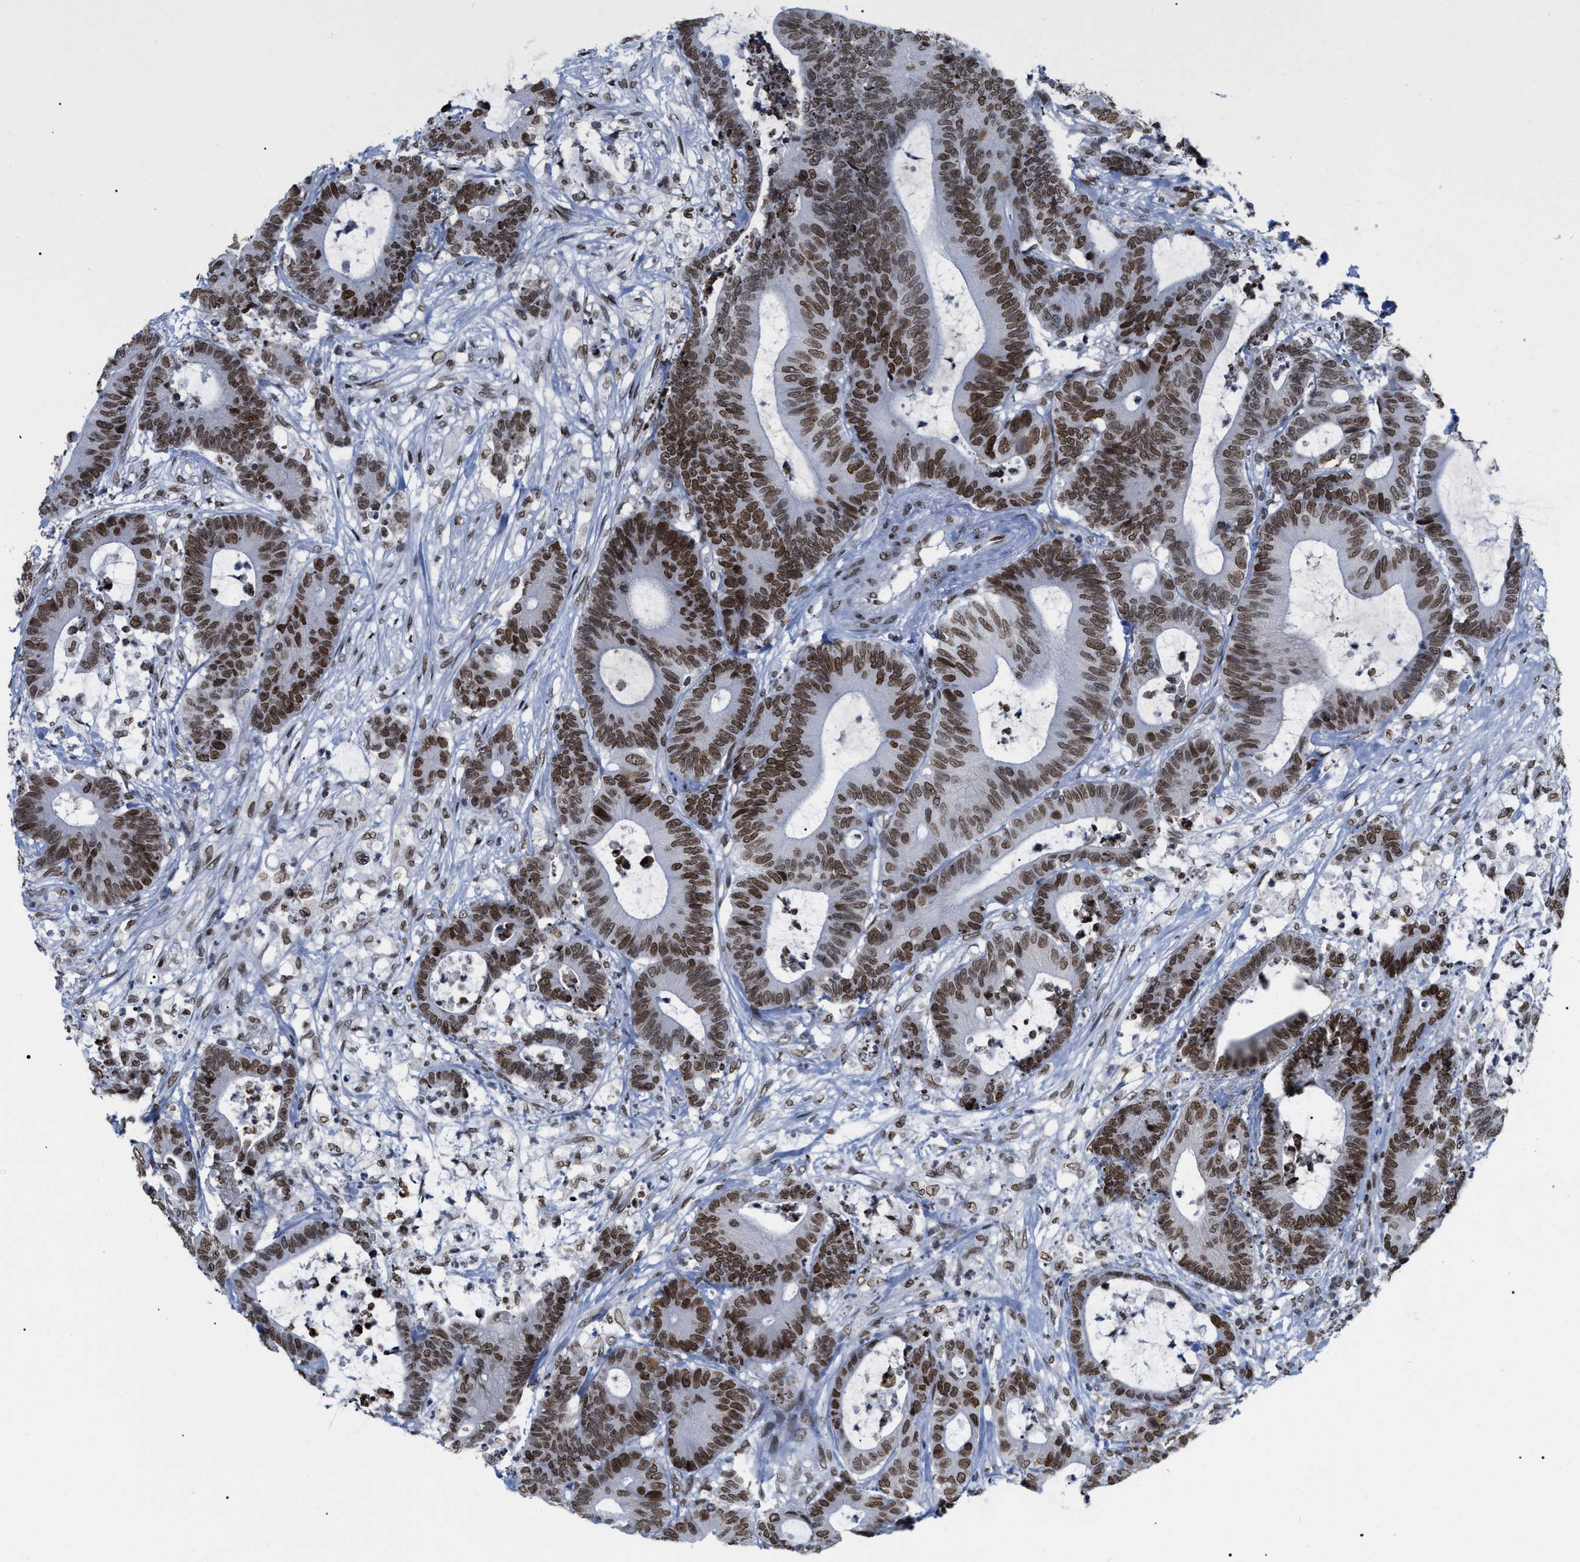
{"staining": {"intensity": "moderate", "quantity": ">75%", "location": "nuclear"}, "tissue": "colorectal cancer", "cell_type": "Tumor cells", "image_type": "cancer", "snomed": [{"axis": "morphology", "description": "Adenocarcinoma, NOS"}, {"axis": "topography", "description": "Colon"}], "caption": "This is an image of IHC staining of colorectal cancer (adenocarcinoma), which shows moderate staining in the nuclear of tumor cells.", "gene": "TPR", "patient": {"sex": "female", "age": 84}}